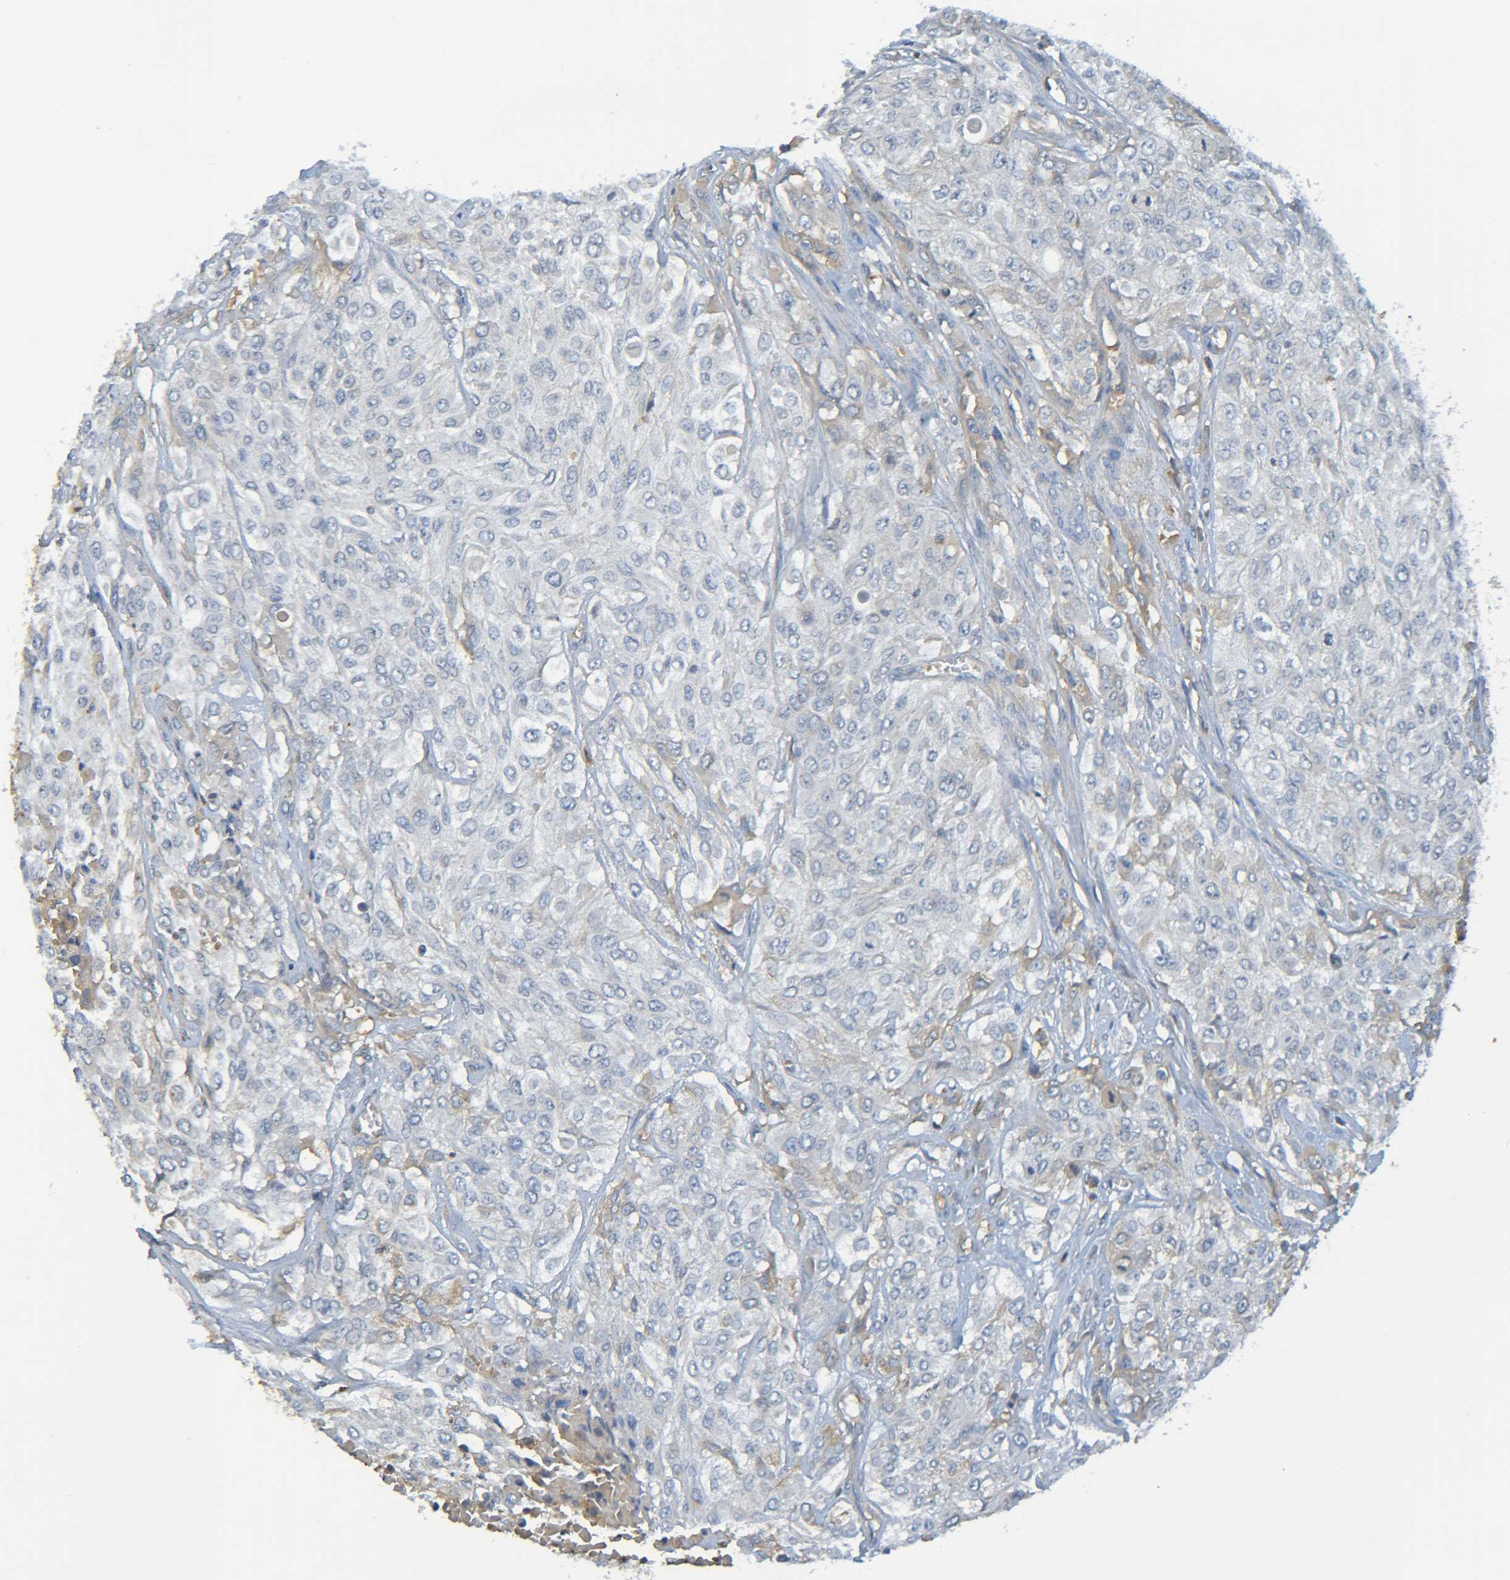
{"staining": {"intensity": "negative", "quantity": "none", "location": "none"}, "tissue": "urothelial cancer", "cell_type": "Tumor cells", "image_type": "cancer", "snomed": [{"axis": "morphology", "description": "Urothelial carcinoma, High grade"}, {"axis": "topography", "description": "Urinary bladder"}], "caption": "Immunohistochemistry image of neoplastic tissue: high-grade urothelial carcinoma stained with DAB (3,3'-diaminobenzidine) reveals no significant protein staining in tumor cells.", "gene": "C1QA", "patient": {"sex": "male", "age": 57}}